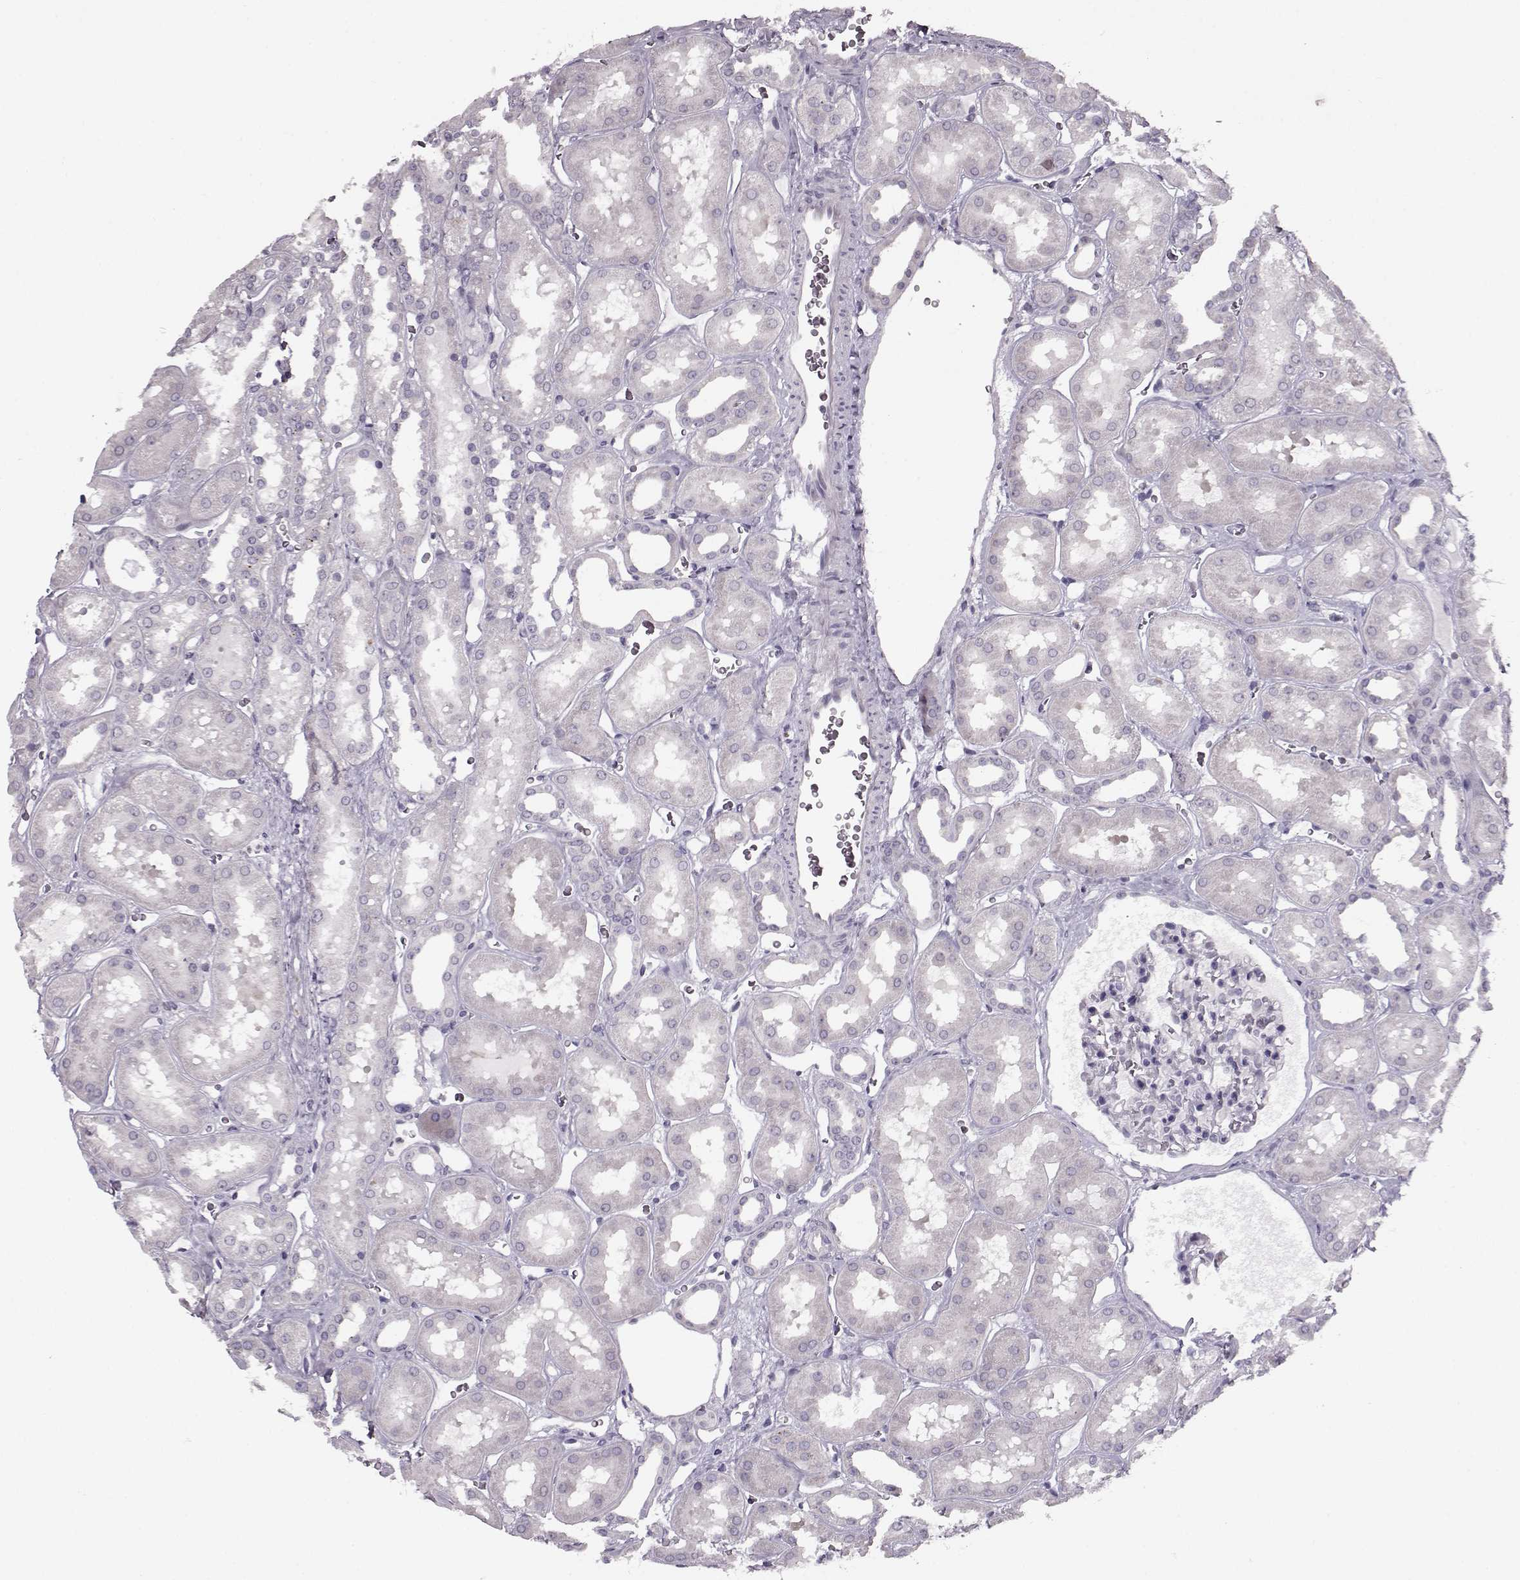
{"staining": {"intensity": "negative", "quantity": "none", "location": "none"}, "tissue": "kidney", "cell_type": "Cells in glomeruli", "image_type": "normal", "snomed": [{"axis": "morphology", "description": "Normal tissue, NOS"}, {"axis": "topography", "description": "Kidney"}], "caption": "IHC histopathology image of benign kidney: human kidney stained with DAB (3,3'-diaminobenzidine) demonstrates no significant protein expression in cells in glomeruli. (IHC, brightfield microscopy, high magnification).", "gene": "RP1L1", "patient": {"sex": "female", "age": 41}}